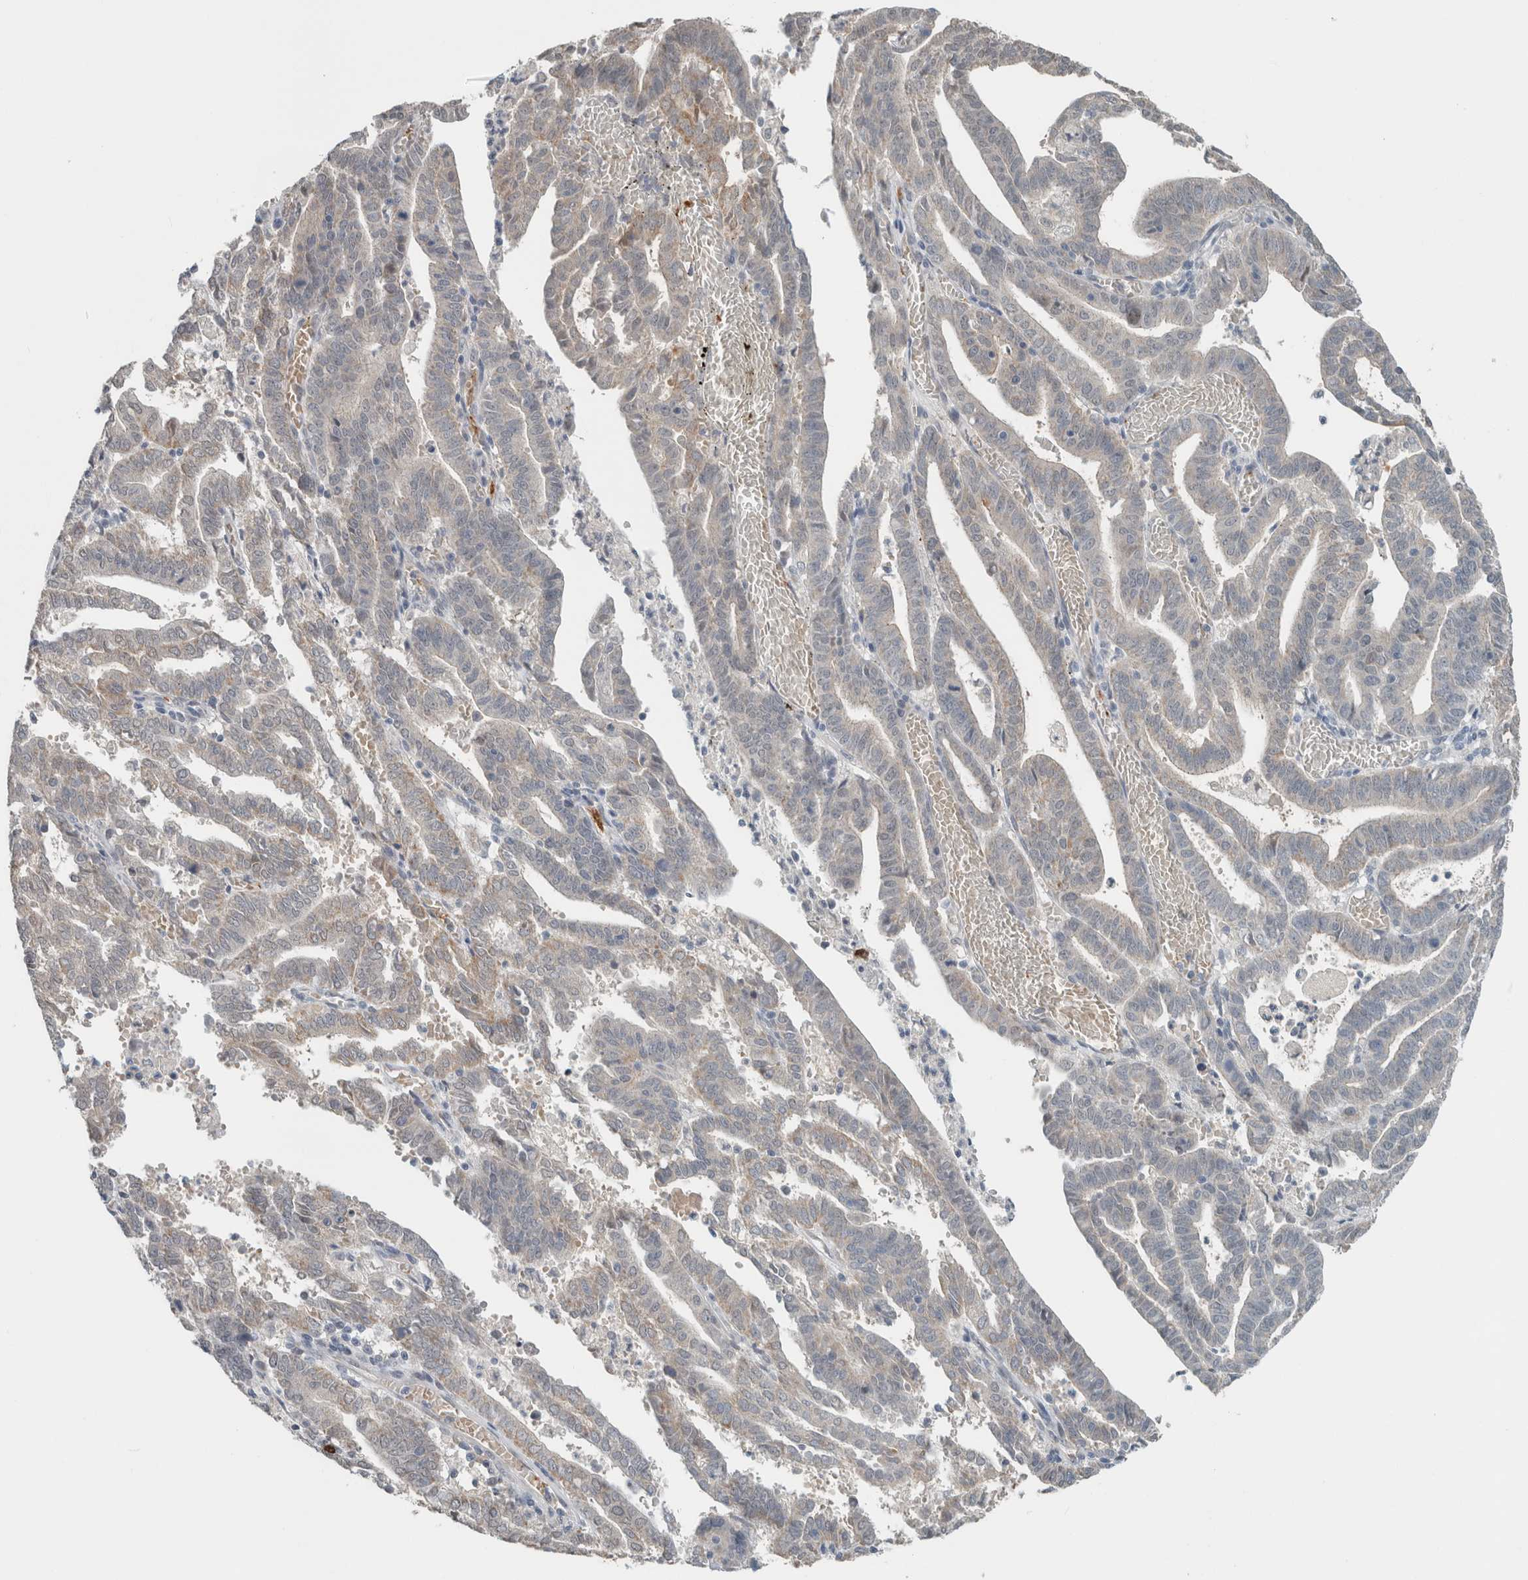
{"staining": {"intensity": "weak", "quantity": "<25%", "location": "cytoplasmic/membranous"}, "tissue": "endometrial cancer", "cell_type": "Tumor cells", "image_type": "cancer", "snomed": [{"axis": "morphology", "description": "Adenocarcinoma, NOS"}, {"axis": "topography", "description": "Uterus"}], "caption": "The micrograph demonstrates no staining of tumor cells in endometrial adenocarcinoma.", "gene": "CRAT", "patient": {"sex": "female", "age": 83}}